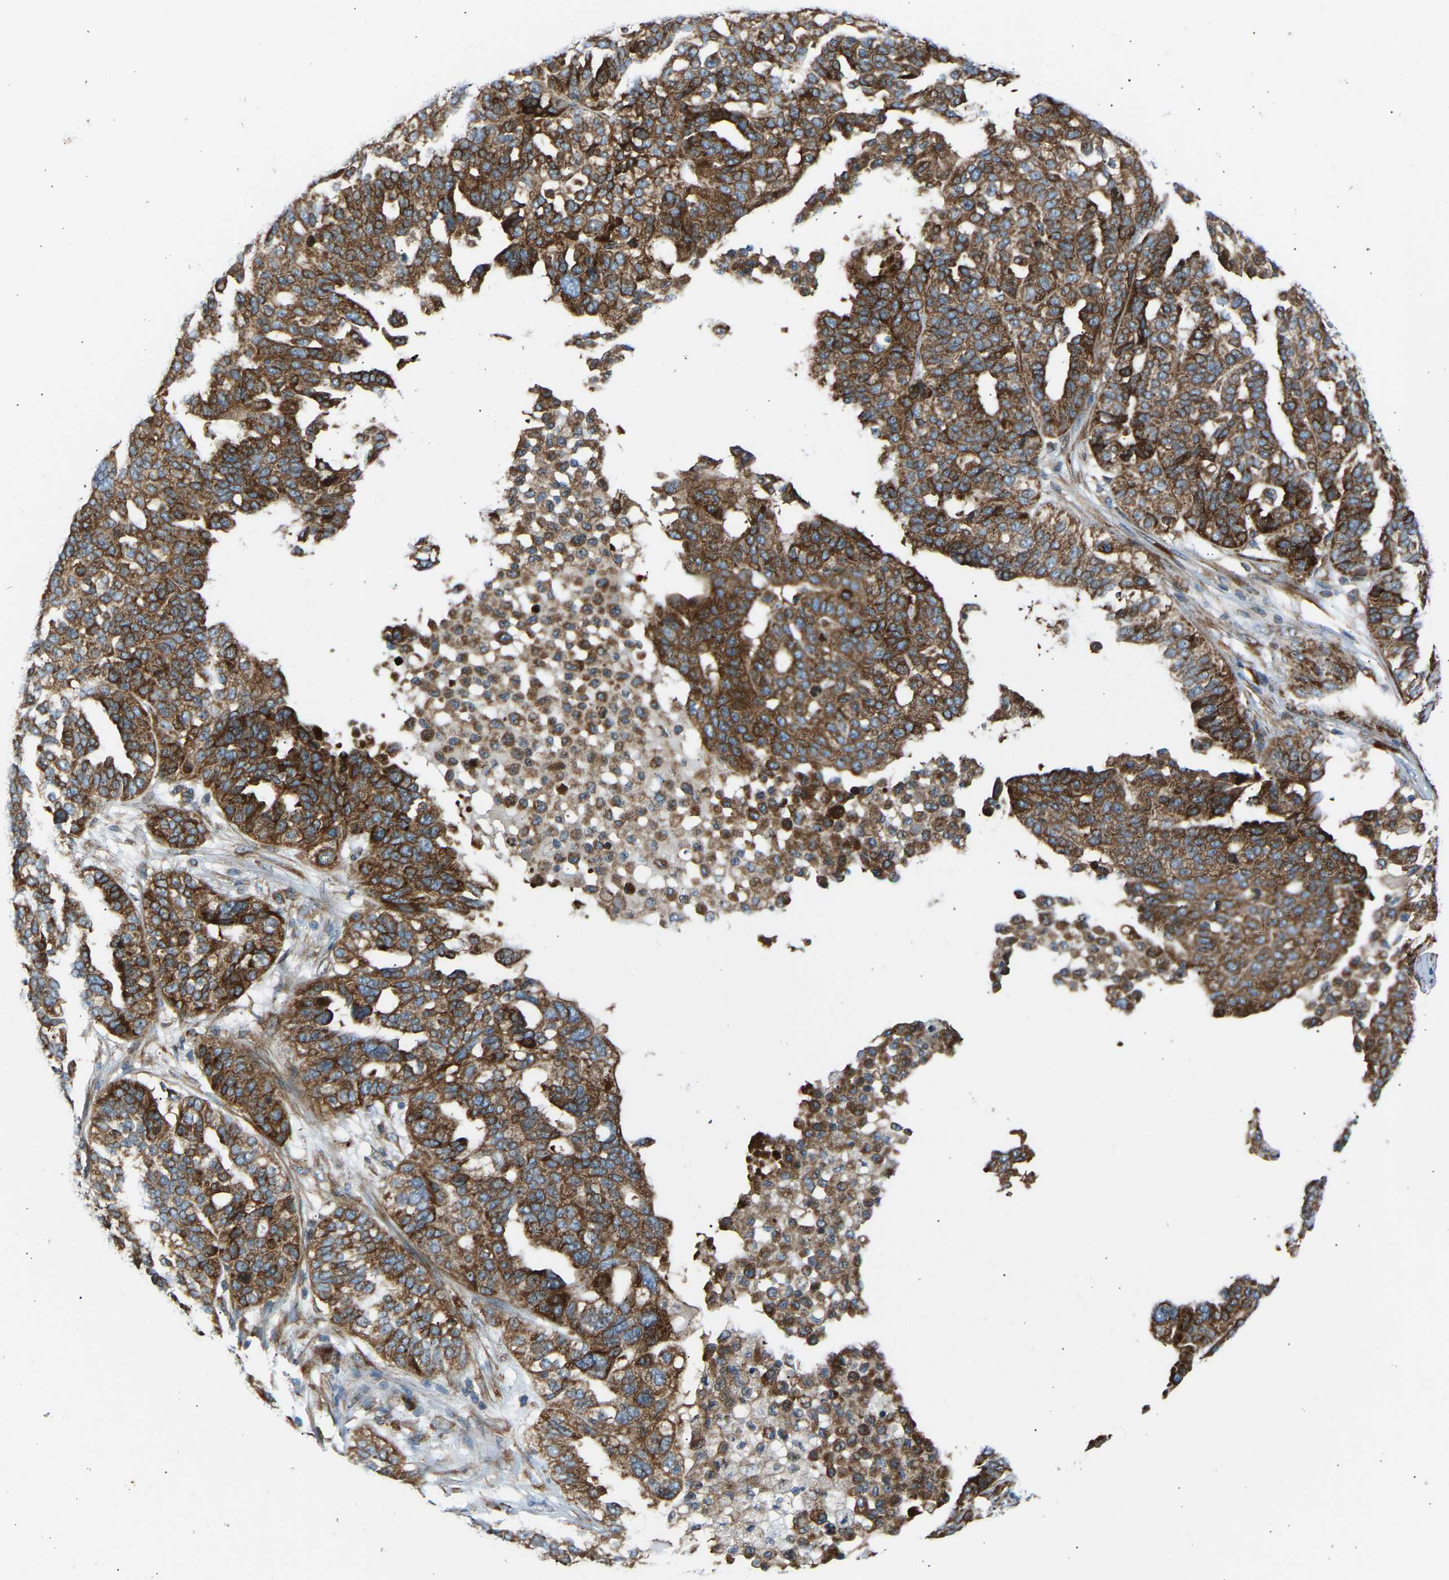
{"staining": {"intensity": "strong", "quantity": ">75%", "location": "cytoplasmic/membranous"}, "tissue": "ovarian cancer", "cell_type": "Tumor cells", "image_type": "cancer", "snomed": [{"axis": "morphology", "description": "Cystadenocarcinoma, serous, NOS"}, {"axis": "topography", "description": "Ovary"}], "caption": "The image shows a brown stain indicating the presence of a protein in the cytoplasmic/membranous of tumor cells in ovarian cancer. (DAB (3,3'-diaminobenzidine) IHC with brightfield microscopy, high magnification).", "gene": "VPS41", "patient": {"sex": "female", "age": 59}}